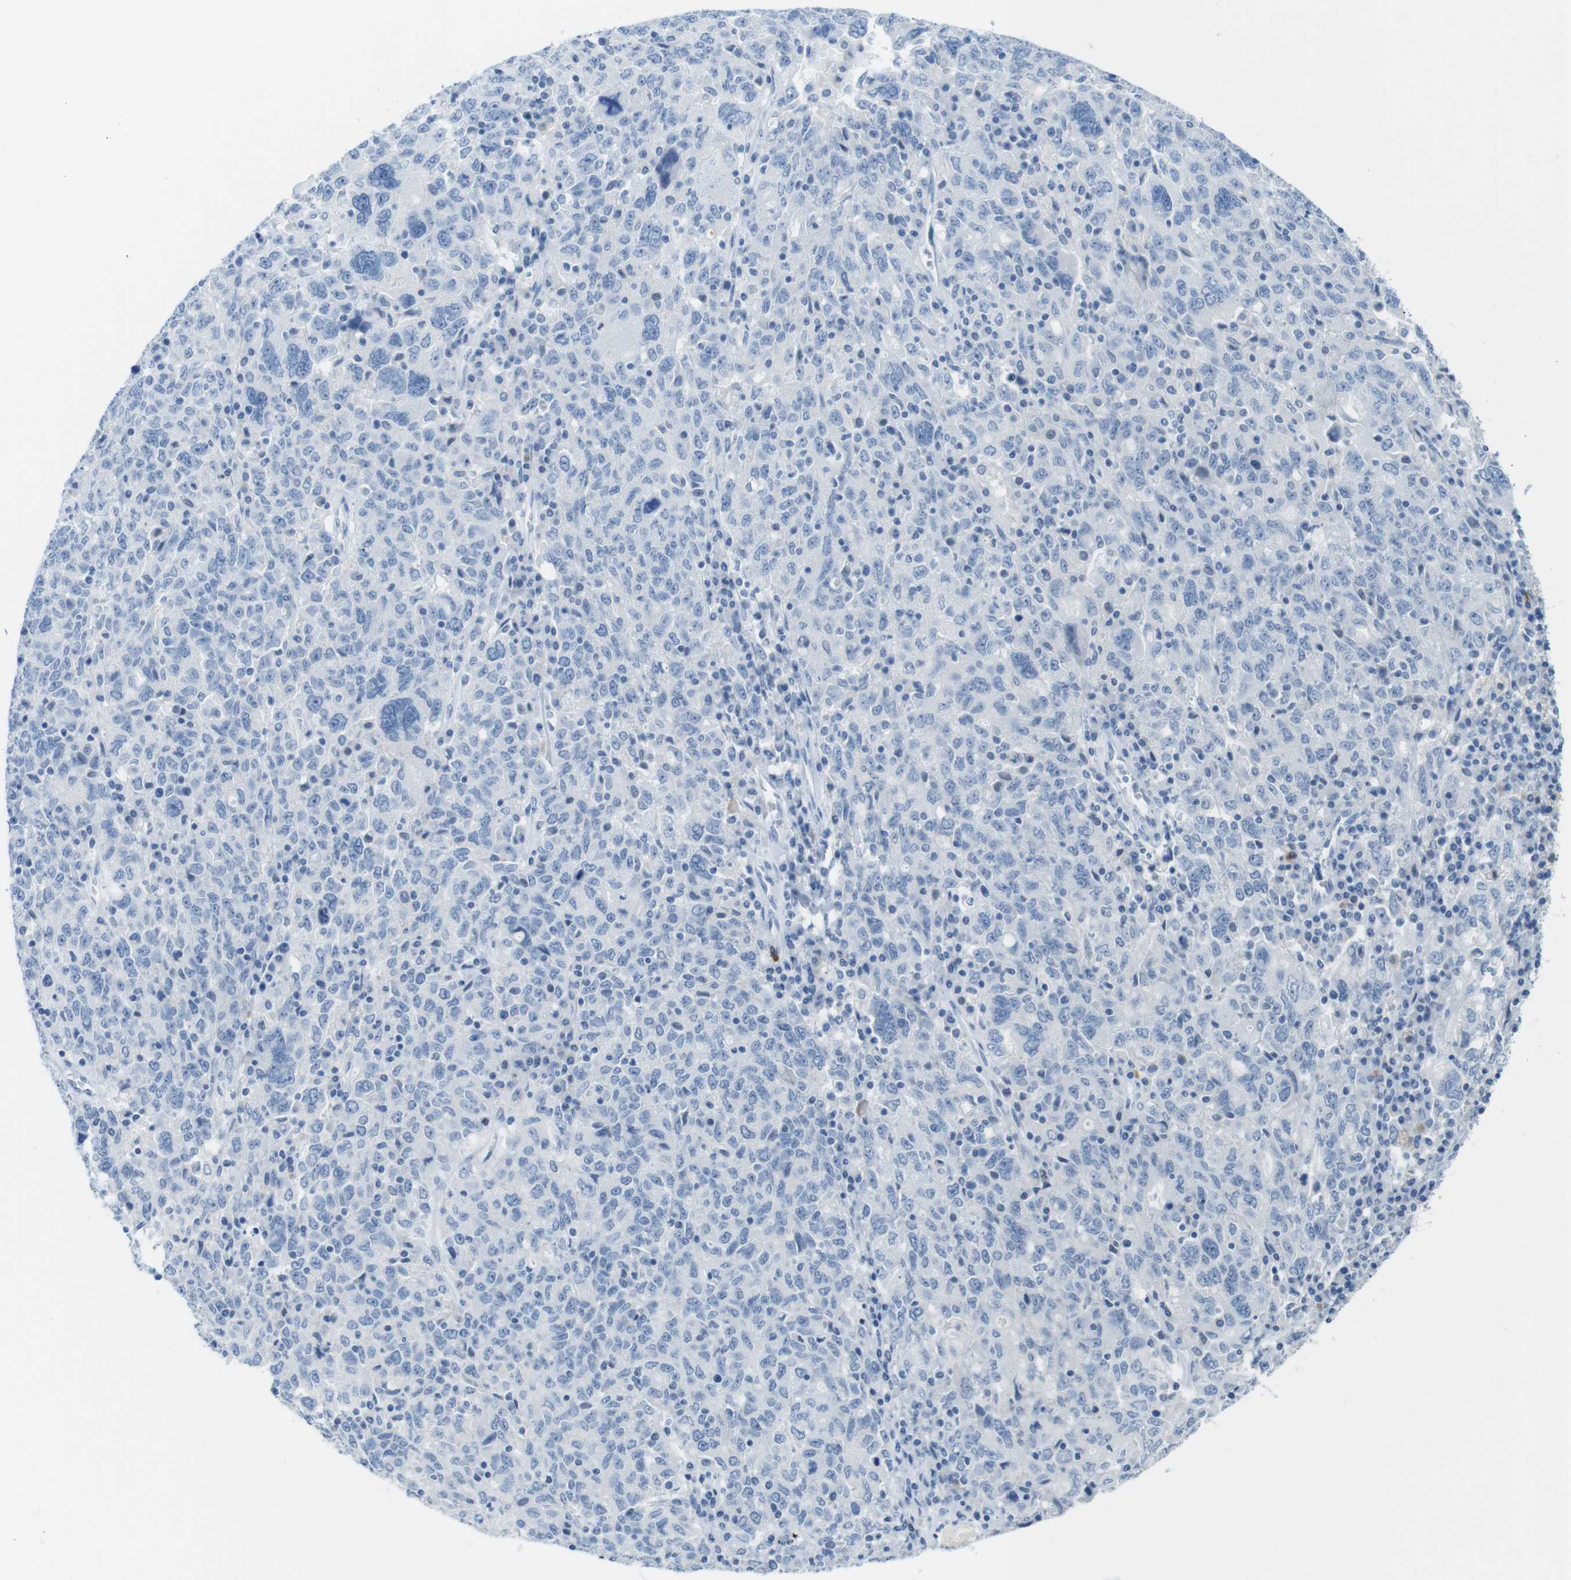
{"staining": {"intensity": "negative", "quantity": "none", "location": "none"}, "tissue": "ovarian cancer", "cell_type": "Tumor cells", "image_type": "cancer", "snomed": [{"axis": "morphology", "description": "Carcinoma, endometroid"}, {"axis": "topography", "description": "Ovary"}], "caption": "DAB immunohistochemical staining of endometroid carcinoma (ovarian) displays no significant positivity in tumor cells. (DAB IHC, high magnification).", "gene": "OPN1SW", "patient": {"sex": "female", "age": 62}}